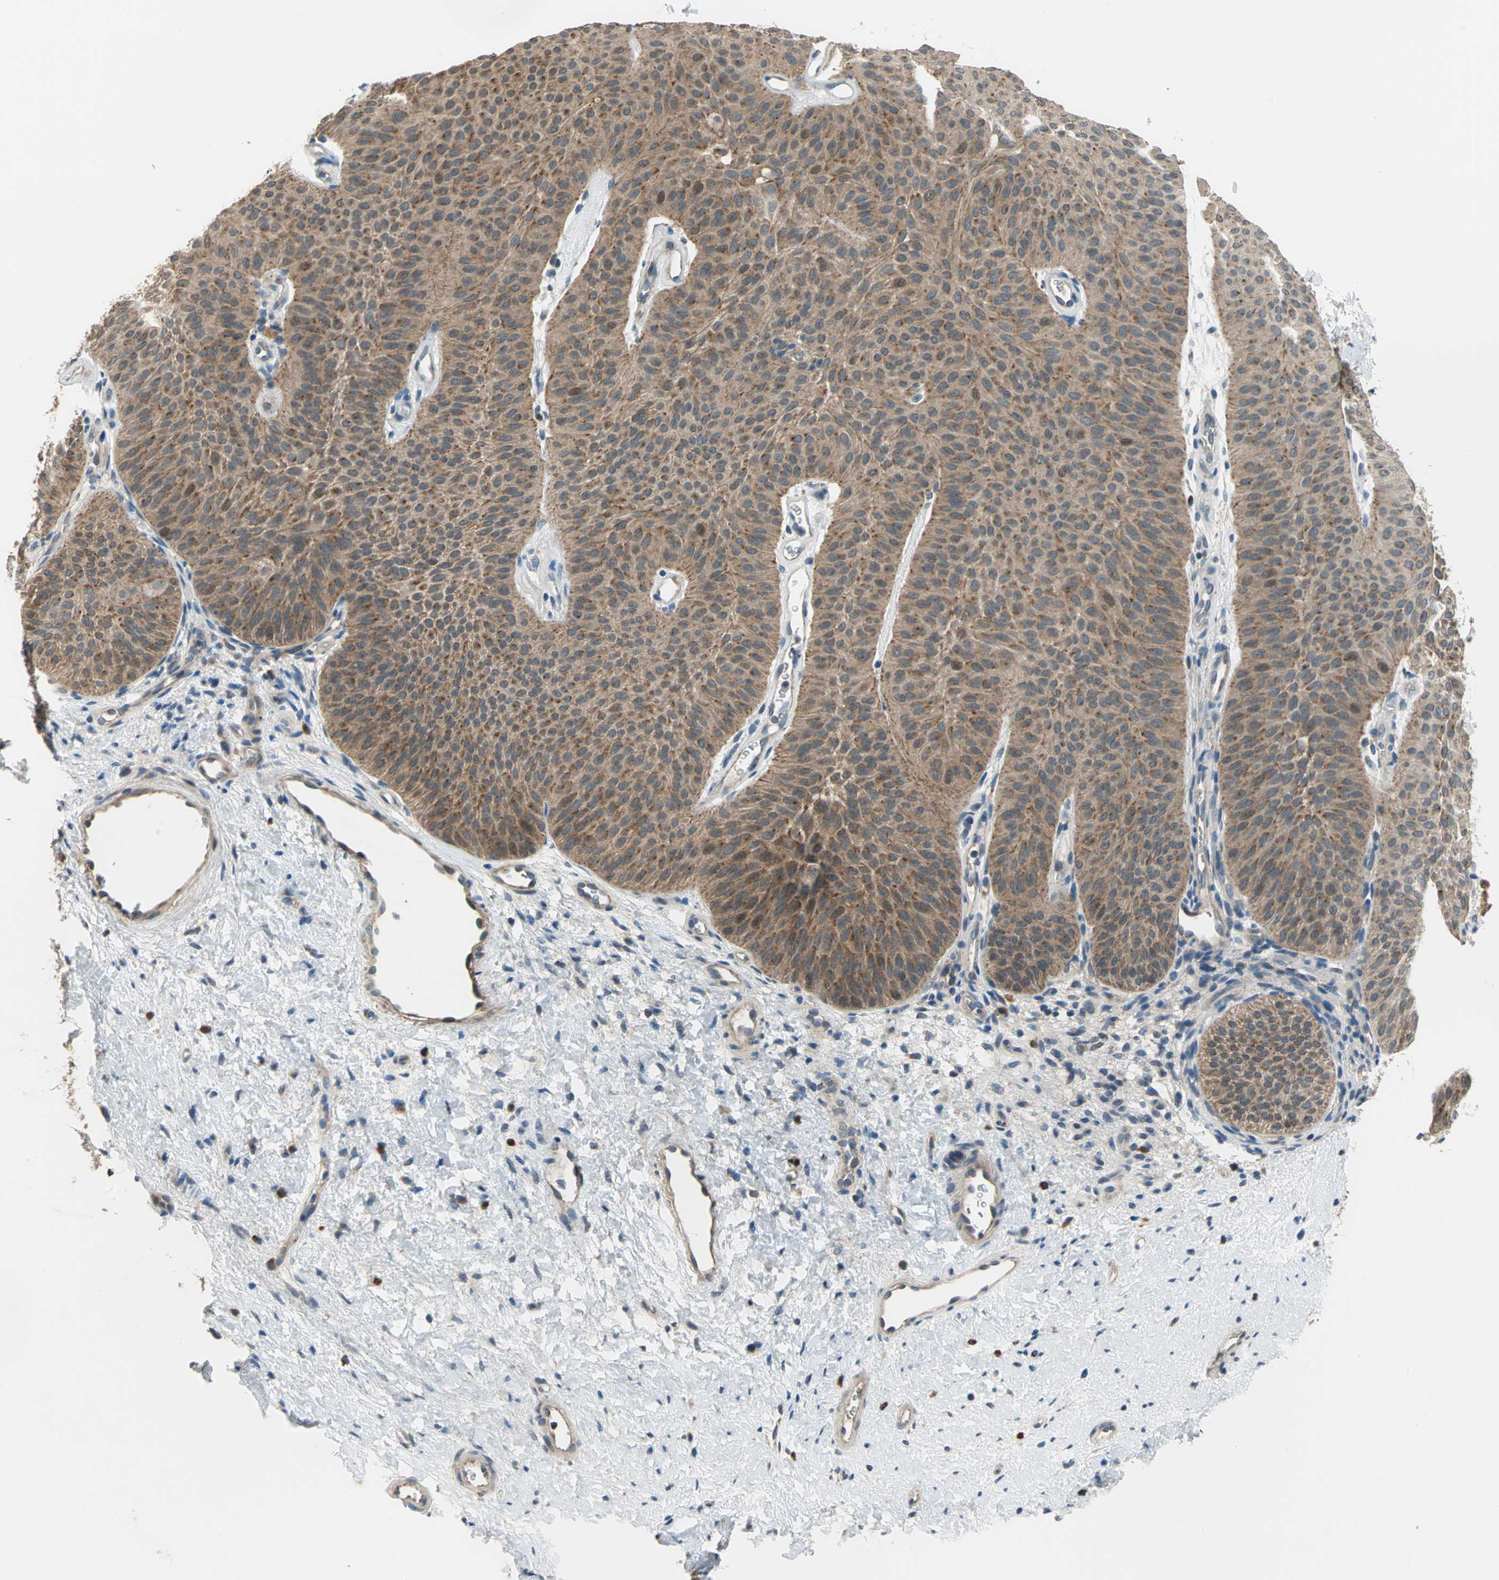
{"staining": {"intensity": "strong", "quantity": ">75%", "location": "cytoplasmic/membranous"}, "tissue": "urothelial cancer", "cell_type": "Tumor cells", "image_type": "cancer", "snomed": [{"axis": "morphology", "description": "Urothelial carcinoma, Low grade"}, {"axis": "topography", "description": "Urinary bladder"}], "caption": "DAB immunohistochemical staining of urothelial cancer reveals strong cytoplasmic/membranous protein staining in approximately >75% of tumor cells. Using DAB (brown) and hematoxylin (blue) stains, captured at high magnification using brightfield microscopy.", "gene": "TRAK1", "patient": {"sex": "female", "age": 60}}